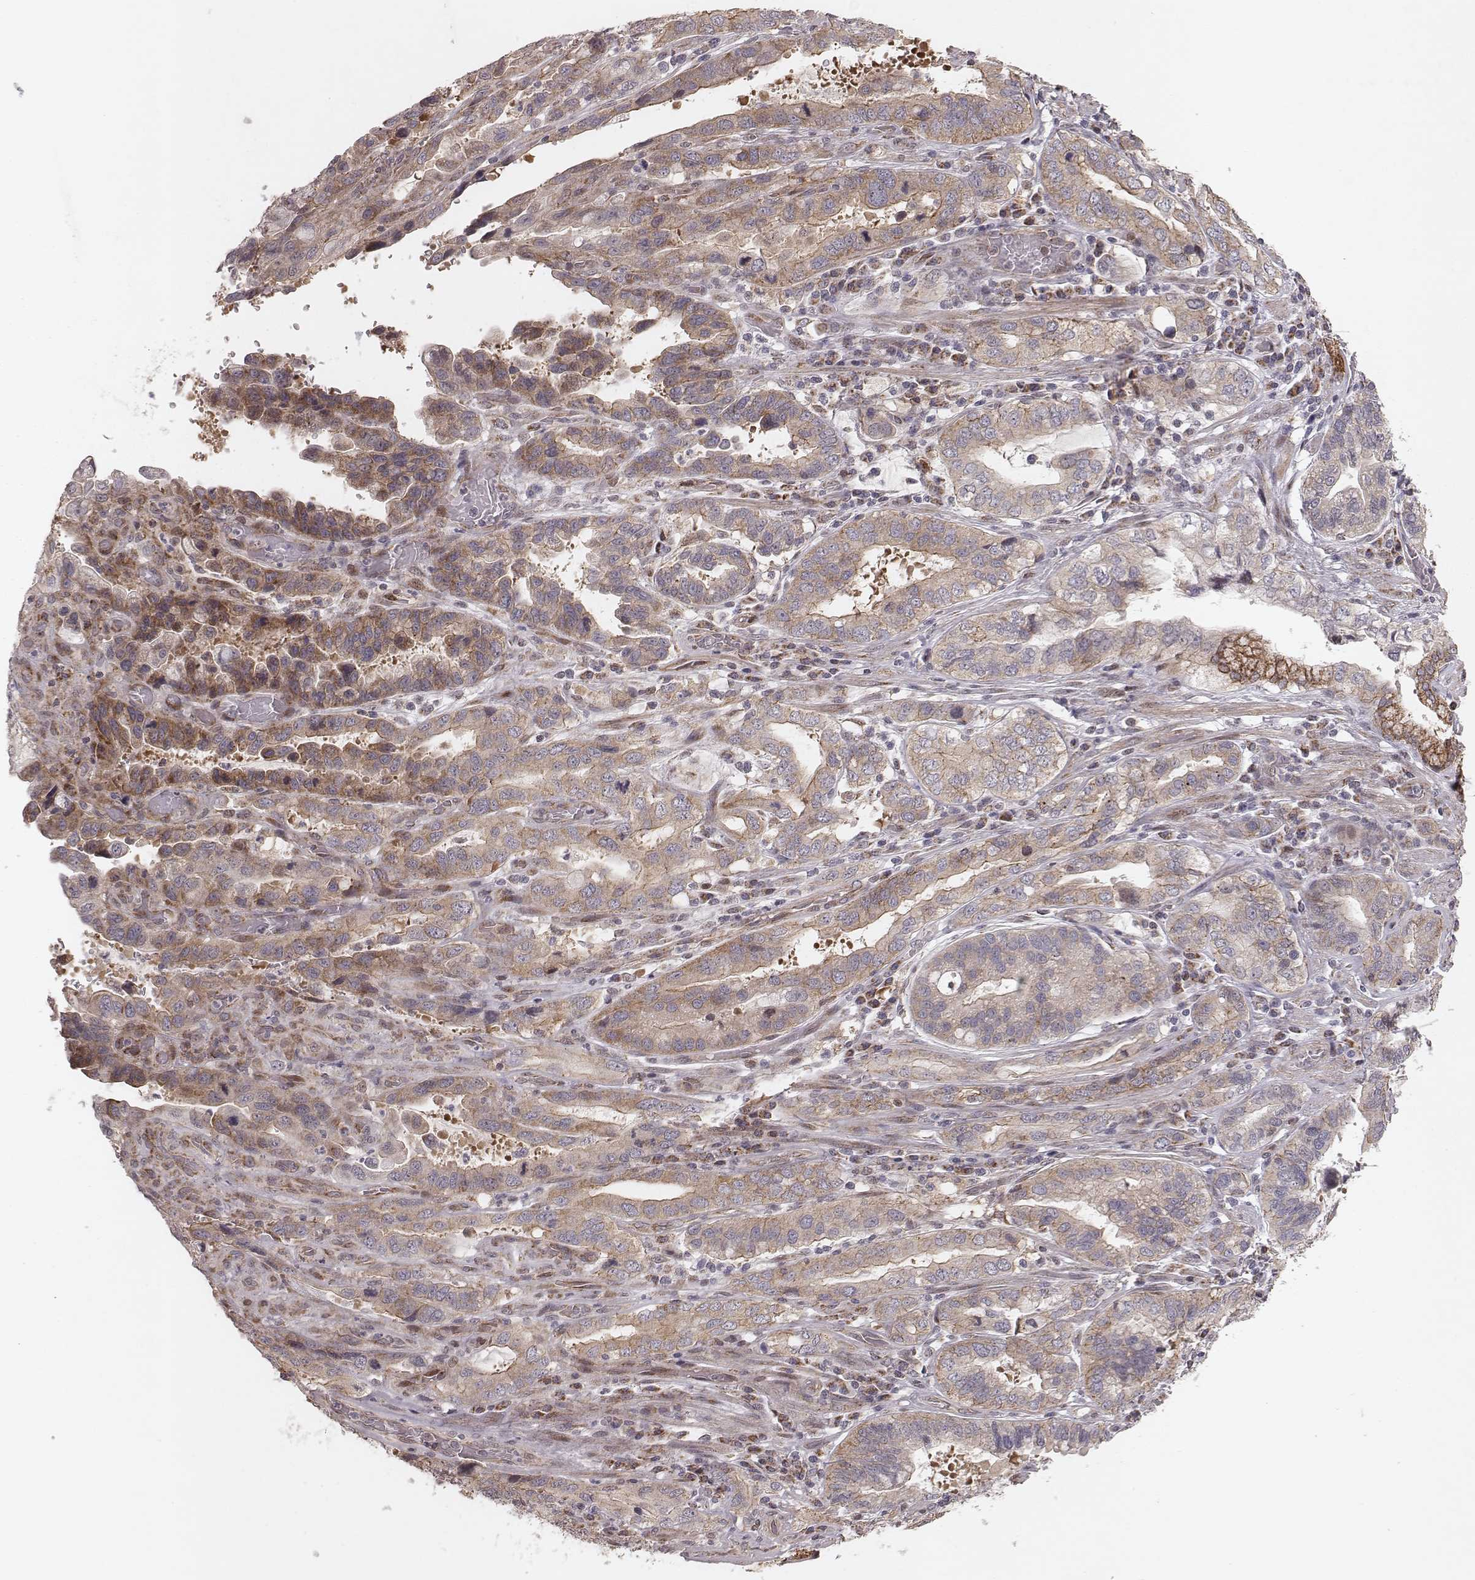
{"staining": {"intensity": "weak", "quantity": ">75%", "location": "cytoplasmic/membranous"}, "tissue": "stomach cancer", "cell_type": "Tumor cells", "image_type": "cancer", "snomed": [{"axis": "morphology", "description": "Adenocarcinoma, NOS"}, {"axis": "topography", "description": "Stomach, lower"}], "caption": "Stomach adenocarcinoma stained with immunohistochemistry (IHC) exhibits weak cytoplasmic/membranous positivity in approximately >75% of tumor cells.", "gene": "NDUFA7", "patient": {"sex": "female", "age": 76}}